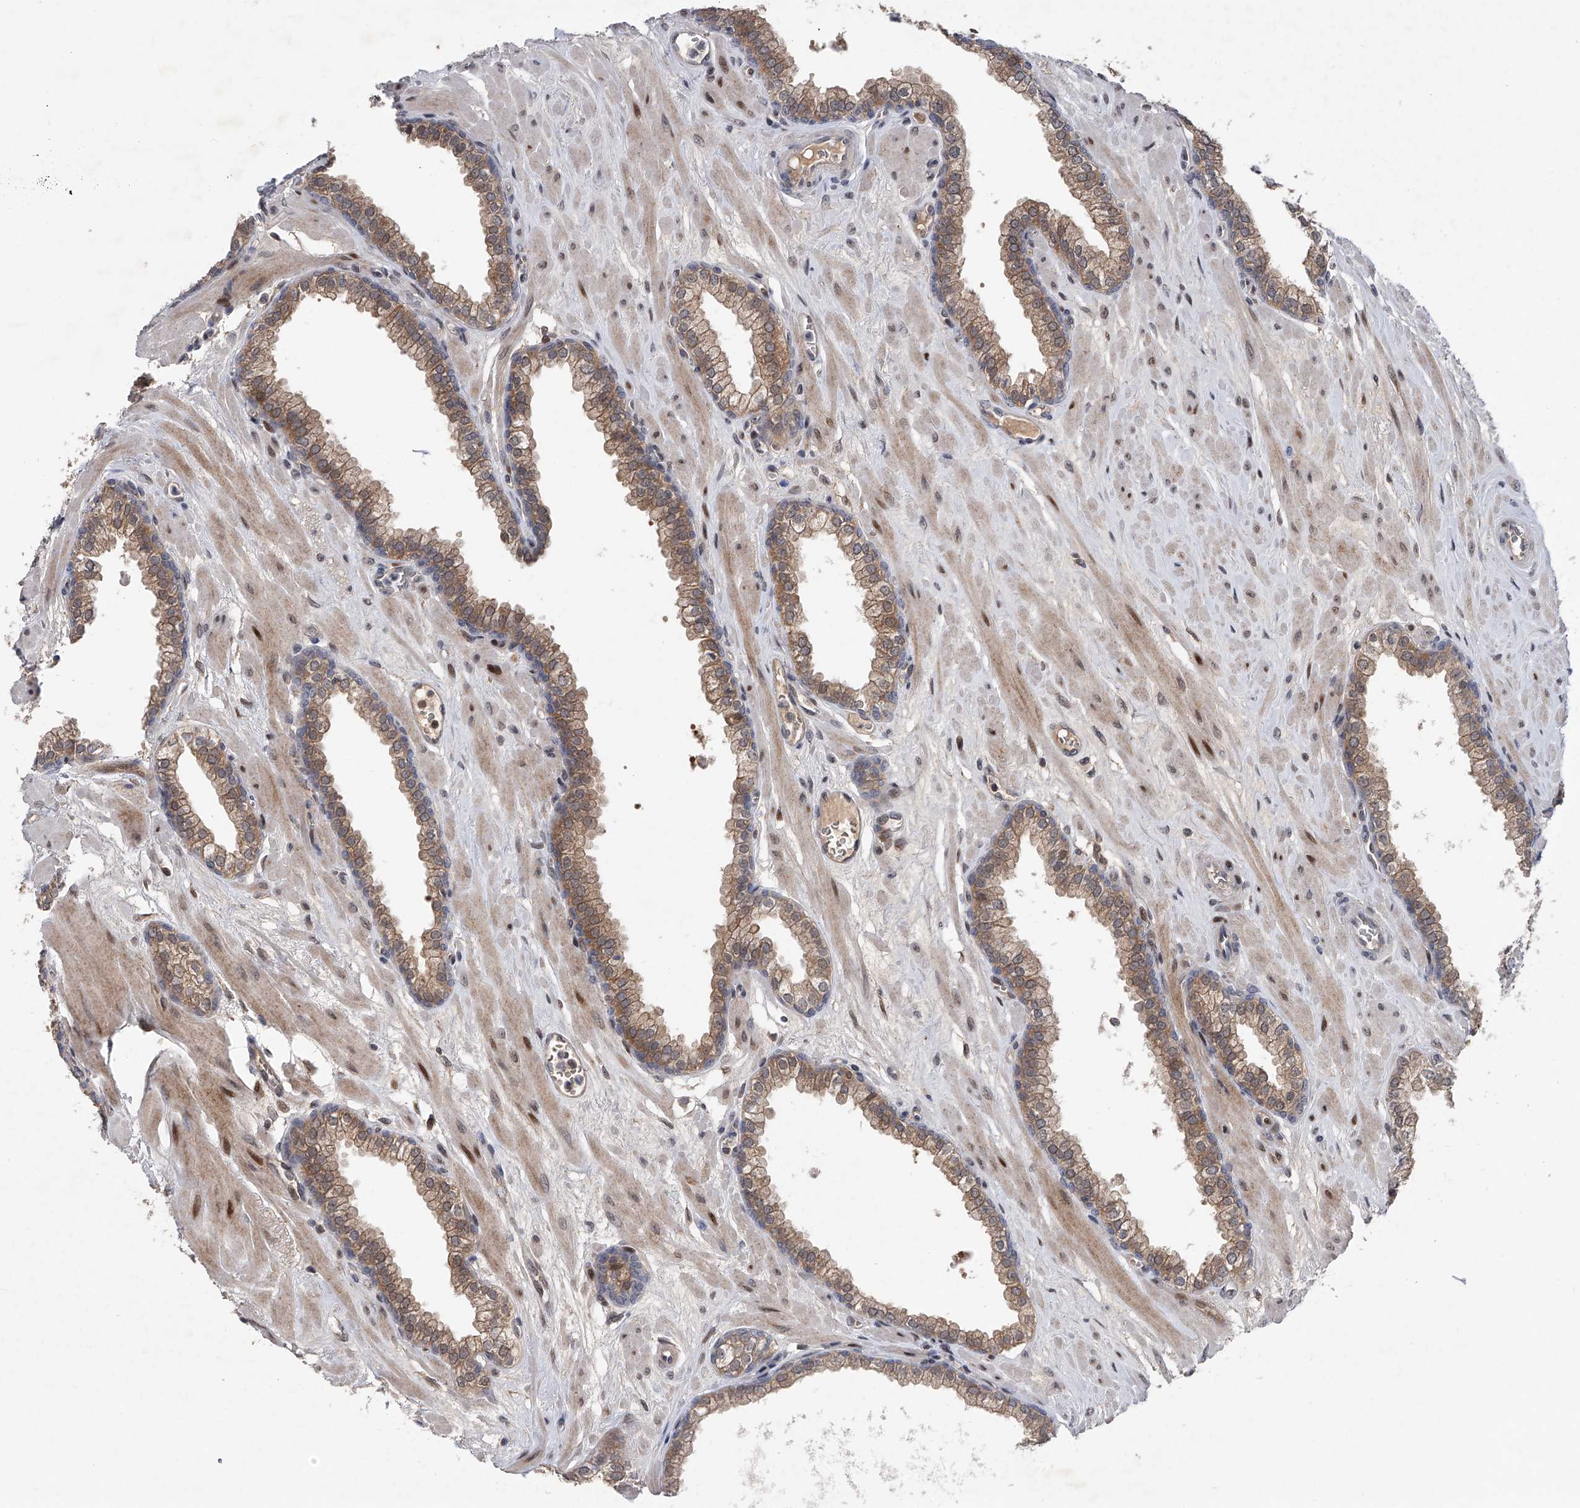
{"staining": {"intensity": "weak", "quantity": ">75%", "location": "cytoplasmic/membranous"}, "tissue": "prostate", "cell_type": "Glandular cells", "image_type": "normal", "snomed": [{"axis": "morphology", "description": "Normal tissue, NOS"}, {"axis": "morphology", "description": "Urothelial carcinoma, Low grade"}, {"axis": "topography", "description": "Urinary bladder"}, {"axis": "topography", "description": "Prostate"}], "caption": "Immunohistochemistry image of normal prostate: human prostate stained using immunohistochemistry reveals low levels of weak protein expression localized specifically in the cytoplasmic/membranous of glandular cells, appearing as a cytoplasmic/membranous brown color.", "gene": "RWDD2A", "patient": {"sex": "male", "age": 60}}